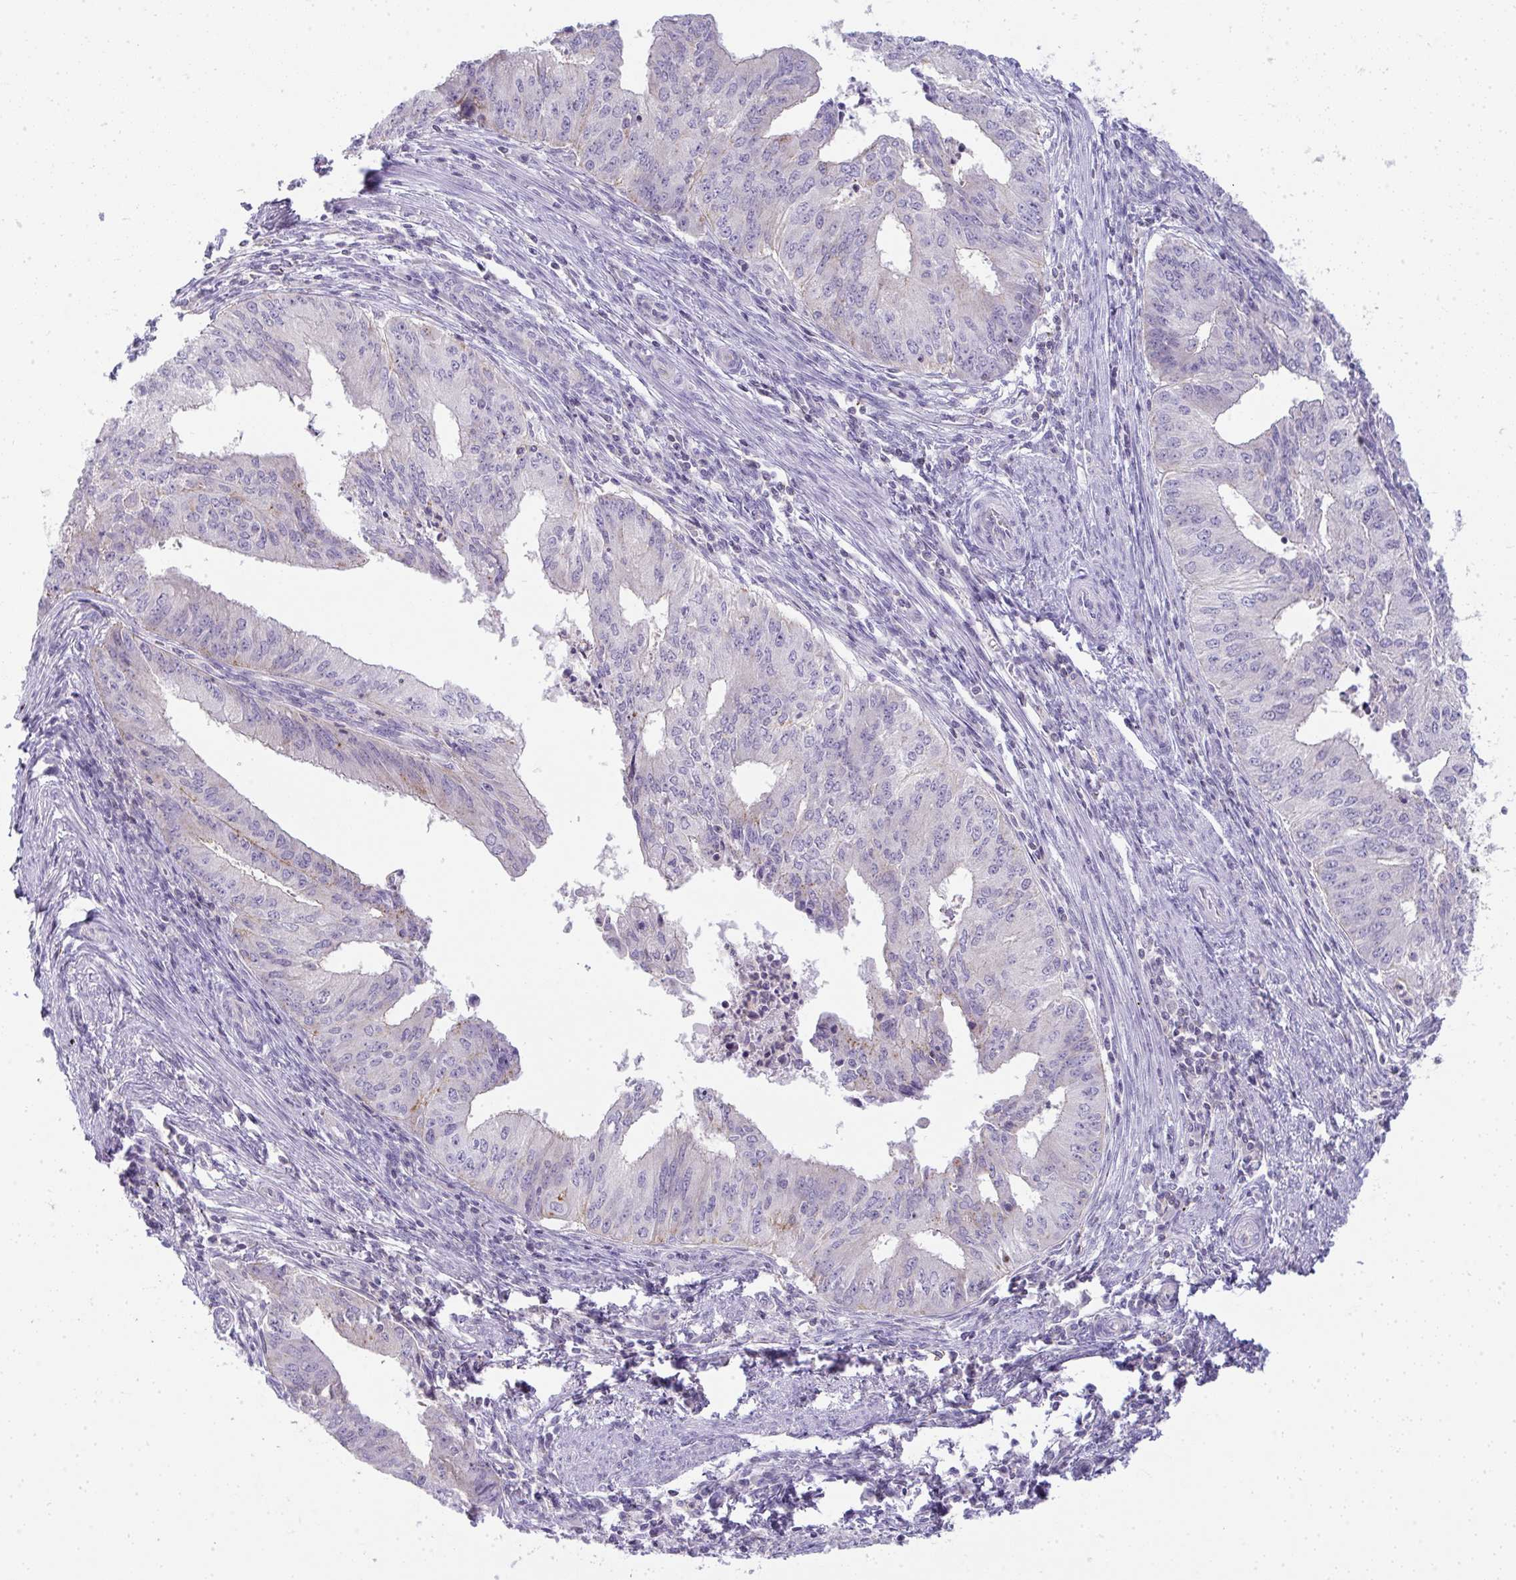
{"staining": {"intensity": "negative", "quantity": "none", "location": "none"}, "tissue": "endometrial cancer", "cell_type": "Tumor cells", "image_type": "cancer", "snomed": [{"axis": "morphology", "description": "Adenocarcinoma, NOS"}, {"axis": "topography", "description": "Endometrium"}], "caption": "Tumor cells show no significant positivity in adenocarcinoma (endometrial).", "gene": "VPS4B", "patient": {"sex": "female", "age": 50}}